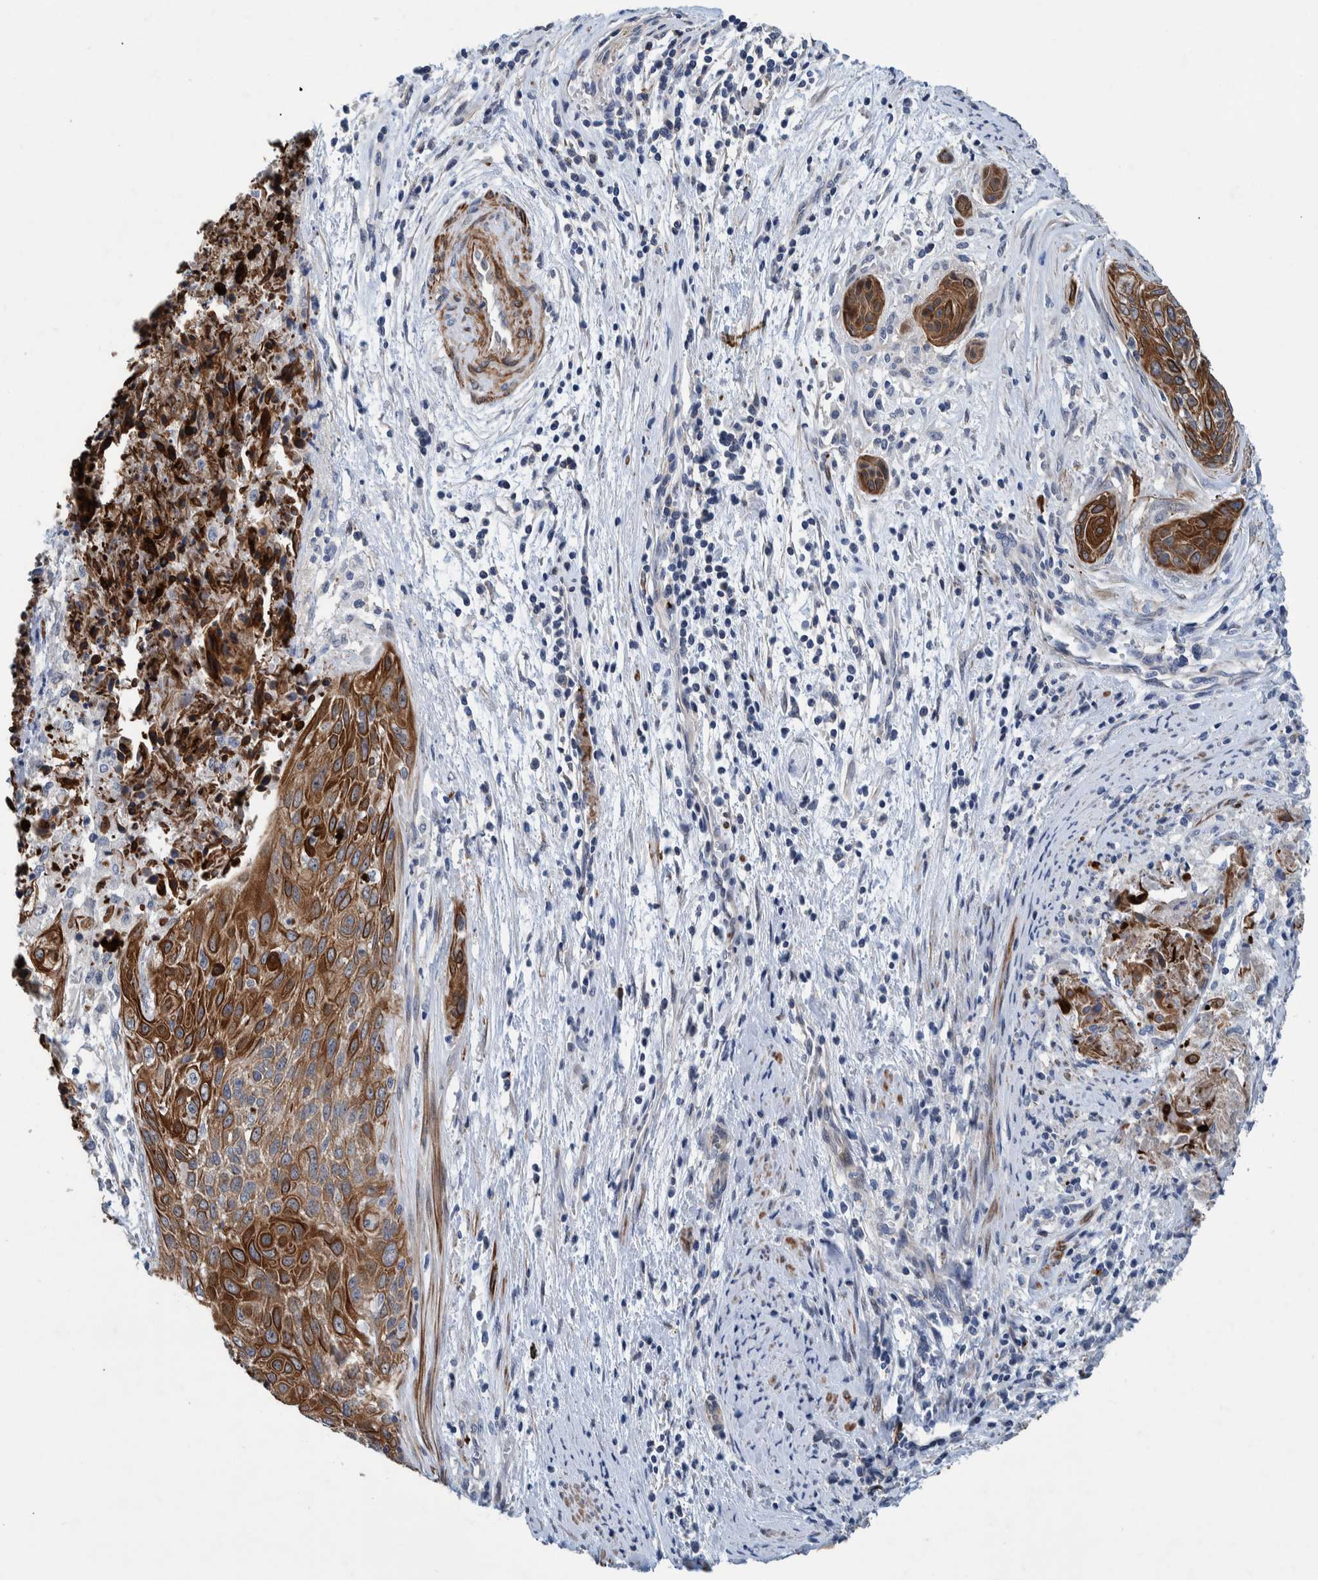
{"staining": {"intensity": "strong", "quantity": ">75%", "location": "cytoplasmic/membranous"}, "tissue": "cervical cancer", "cell_type": "Tumor cells", "image_type": "cancer", "snomed": [{"axis": "morphology", "description": "Squamous cell carcinoma, NOS"}, {"axis": "topography", "description": "Cervix"}], "caption": "Protein expression analysis of cervical cancer shows strong cytoplasmic/membranous expression in approximately >75% of tumor cells.", "gene": "MKS1", "patient": {"sex": "female", "age": 55}}